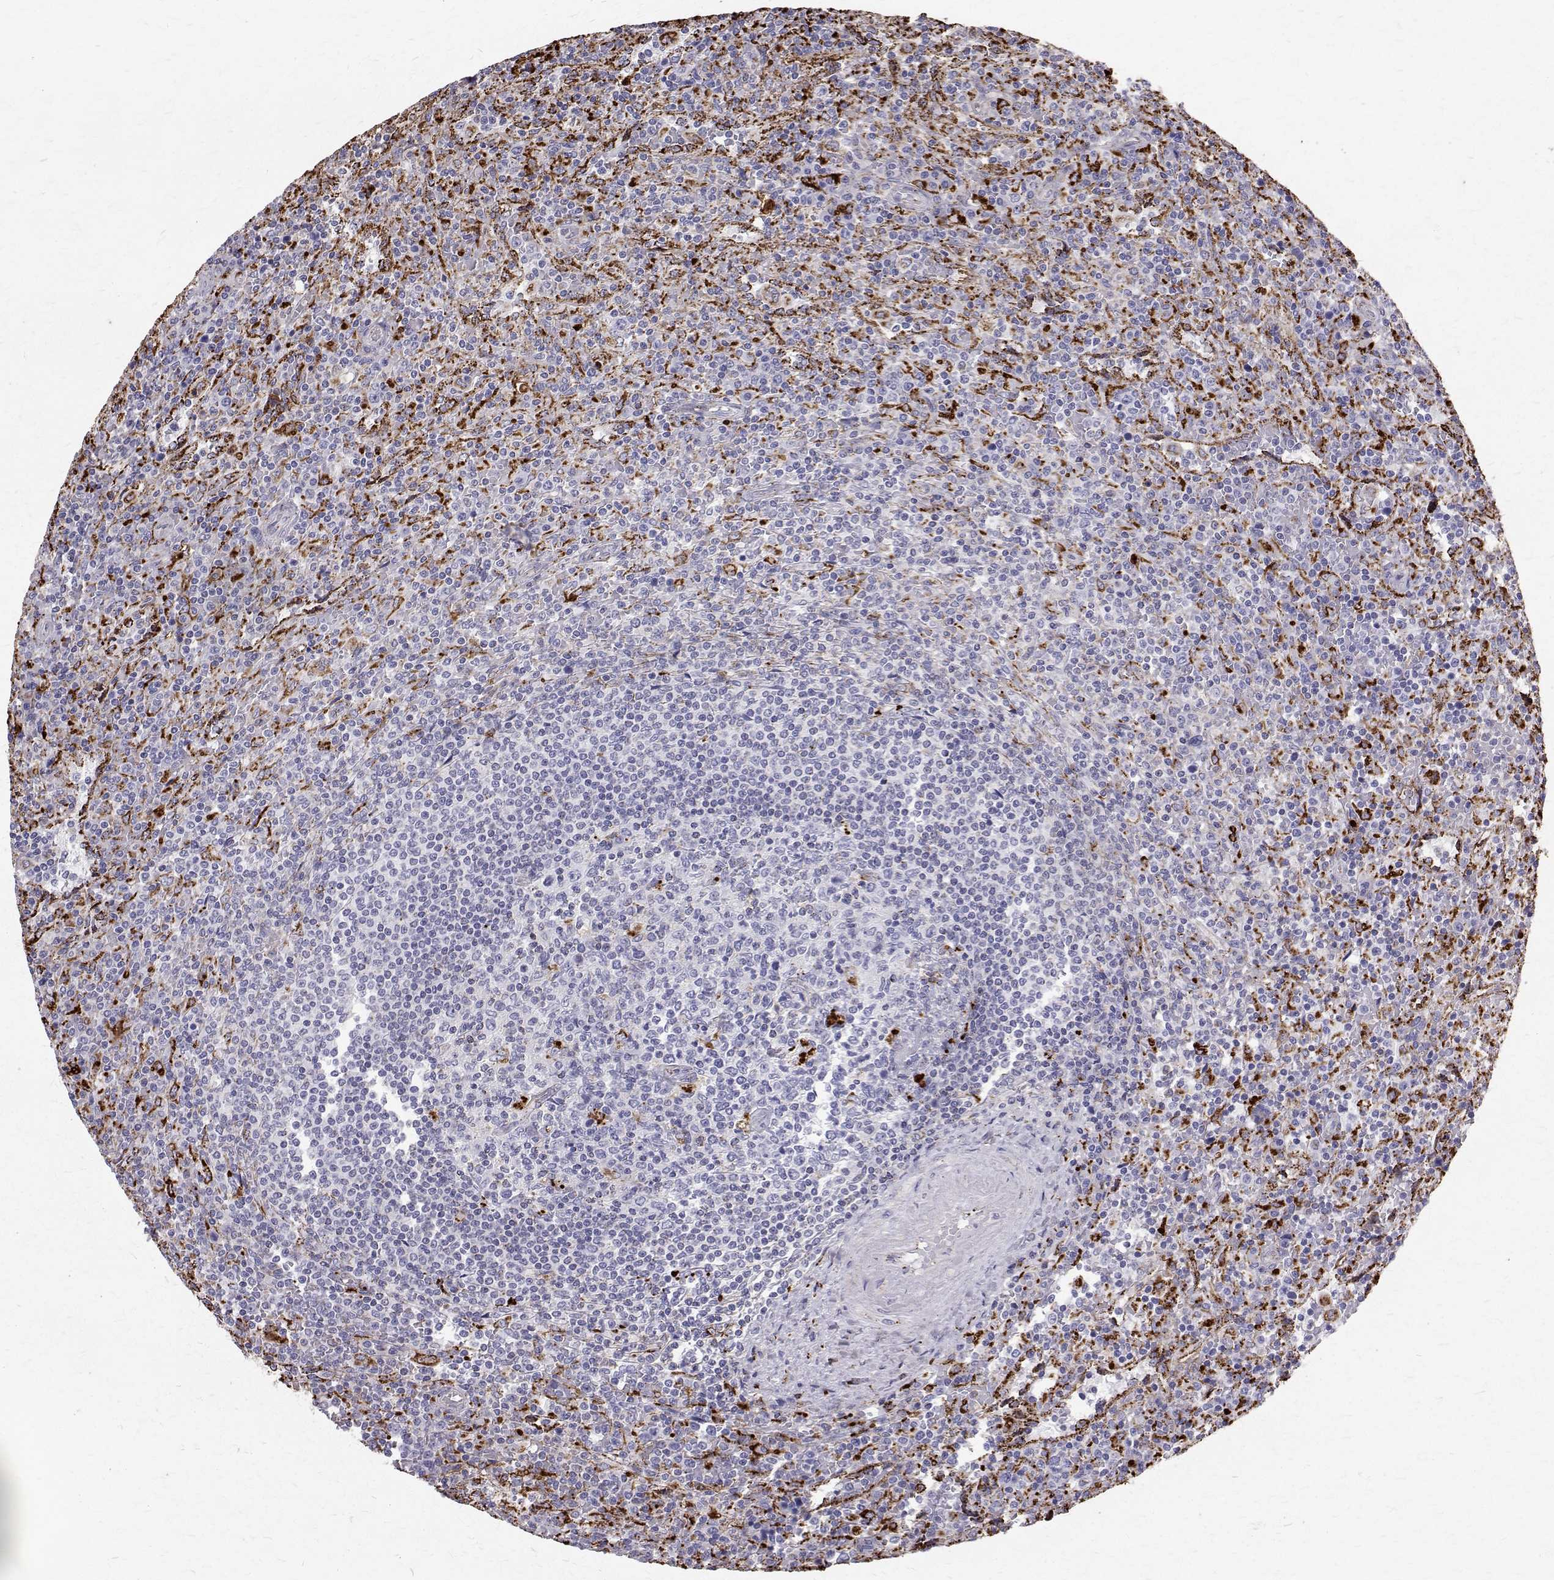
{"staining": {"intensity": "moderate", "quantity": "25%-75%", "location": "cytoplasmic/membranous"}, "tissue": "lymphoma", "cell_type": "Tumor cells", "image_type": "cancer", "snomed": [{"axis": "morphology", "description": "Malignant lymphoma, non-Hodgkin's type, Low grade"}, {"axis": "topography", "description": "Spleen"}], "caption": "Immunohistochemical staining of human lymphoma shows medium levels of moderate cytoplasmic/membranous expression in about 25%-75% of tumor cells.", "gene": "TPP1", "patient": {"sex": "male", "age": 62}}